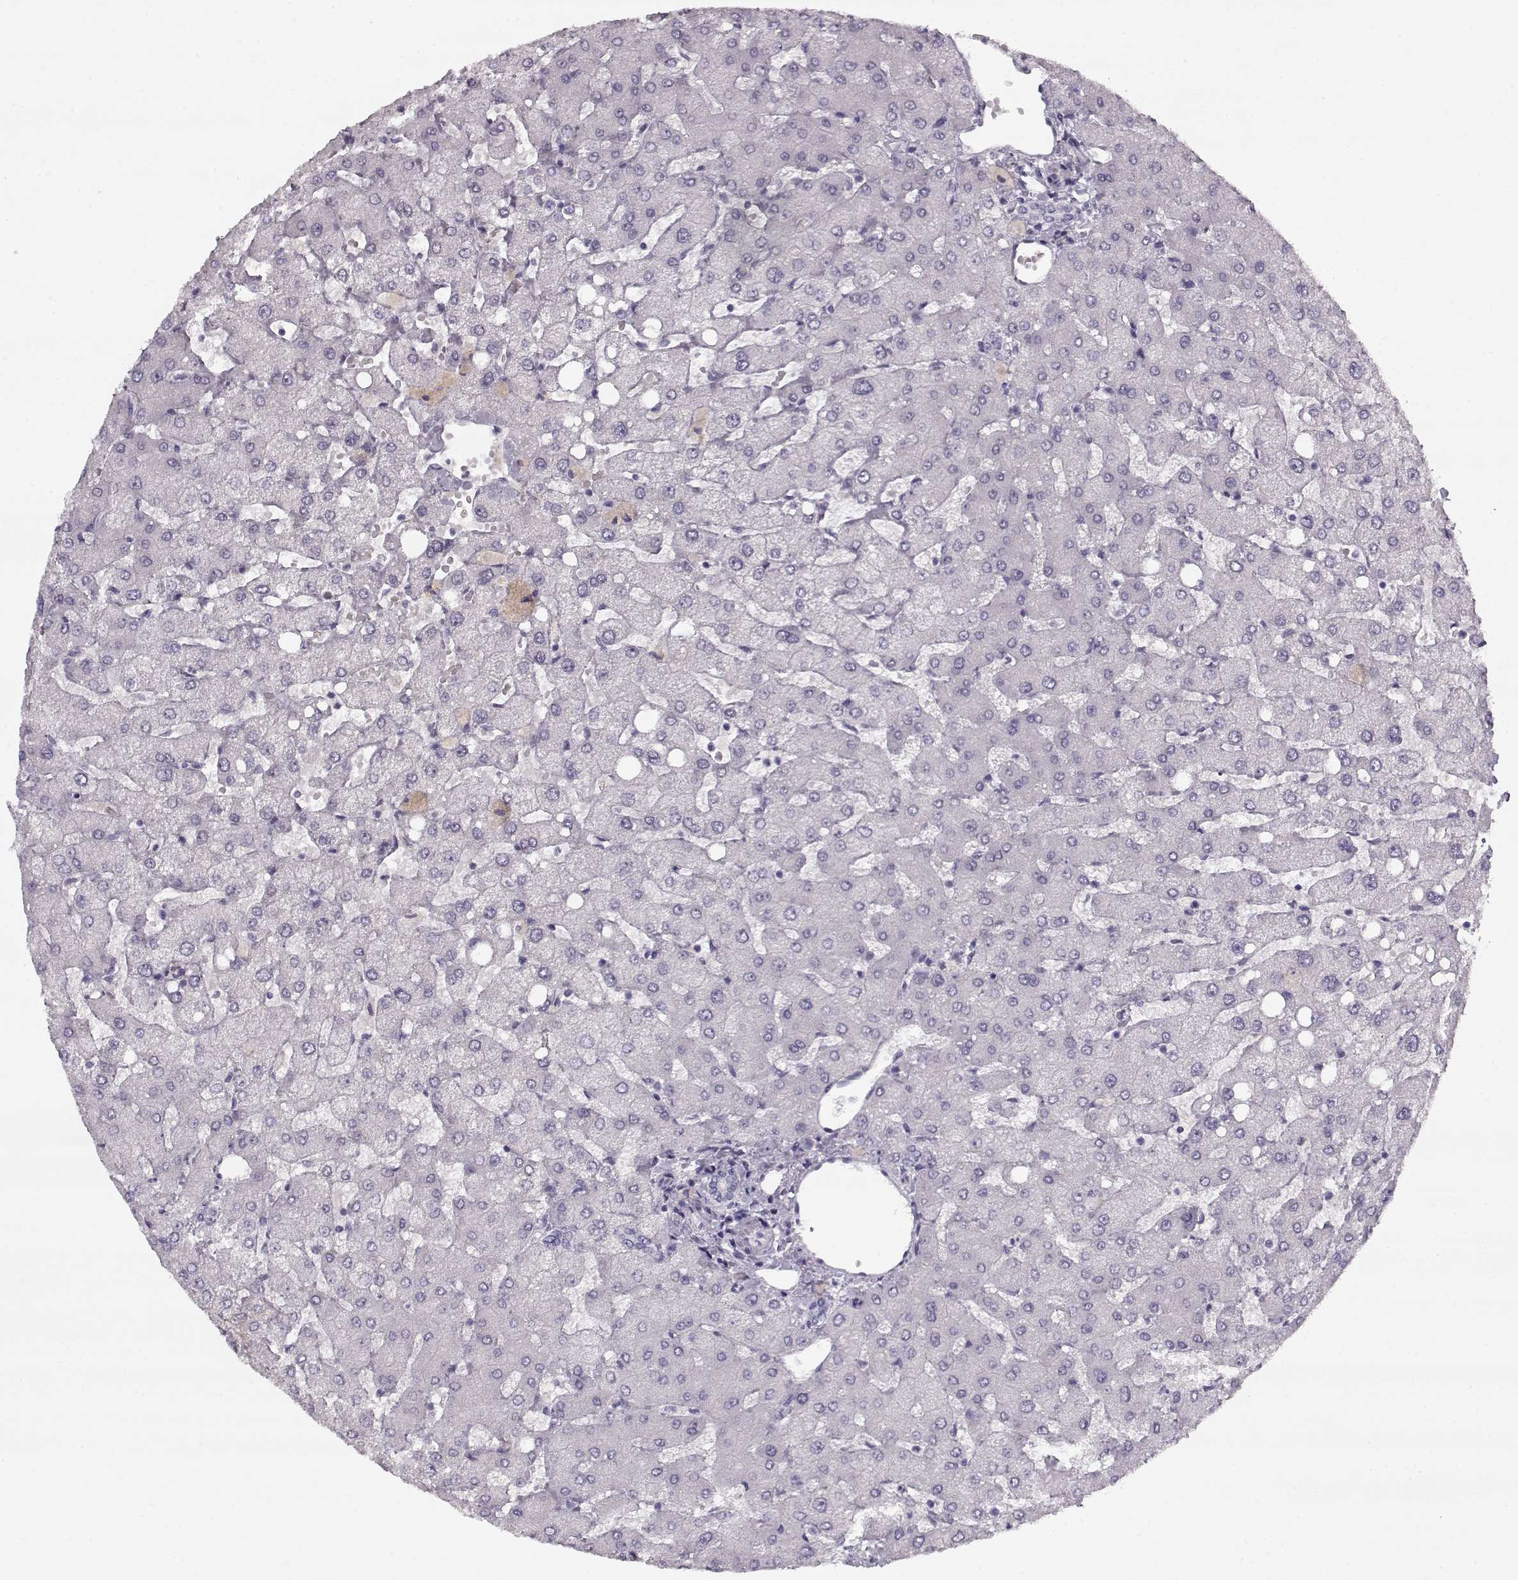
{"staining": {"intensity": "negative", "quantity": "none", "location": "none"}, "tissue": "liver", "cell_type": "Cholangiocytes", "image_type": "normal", "snomed": [{"axis": "morphology", "description": "Normal tissue, NOS"}, {"axis": "topography", "description": "Liver"}], "caption": "The micrograph shows no staining of cholangiocytes in normal liver. Brightfield microscopy of IHC stained with DAB (brown) and hematoxylin (blue), captured at high magnification.", "gene": "PNMT", "patient": {"sex": "female", "age": 54}}